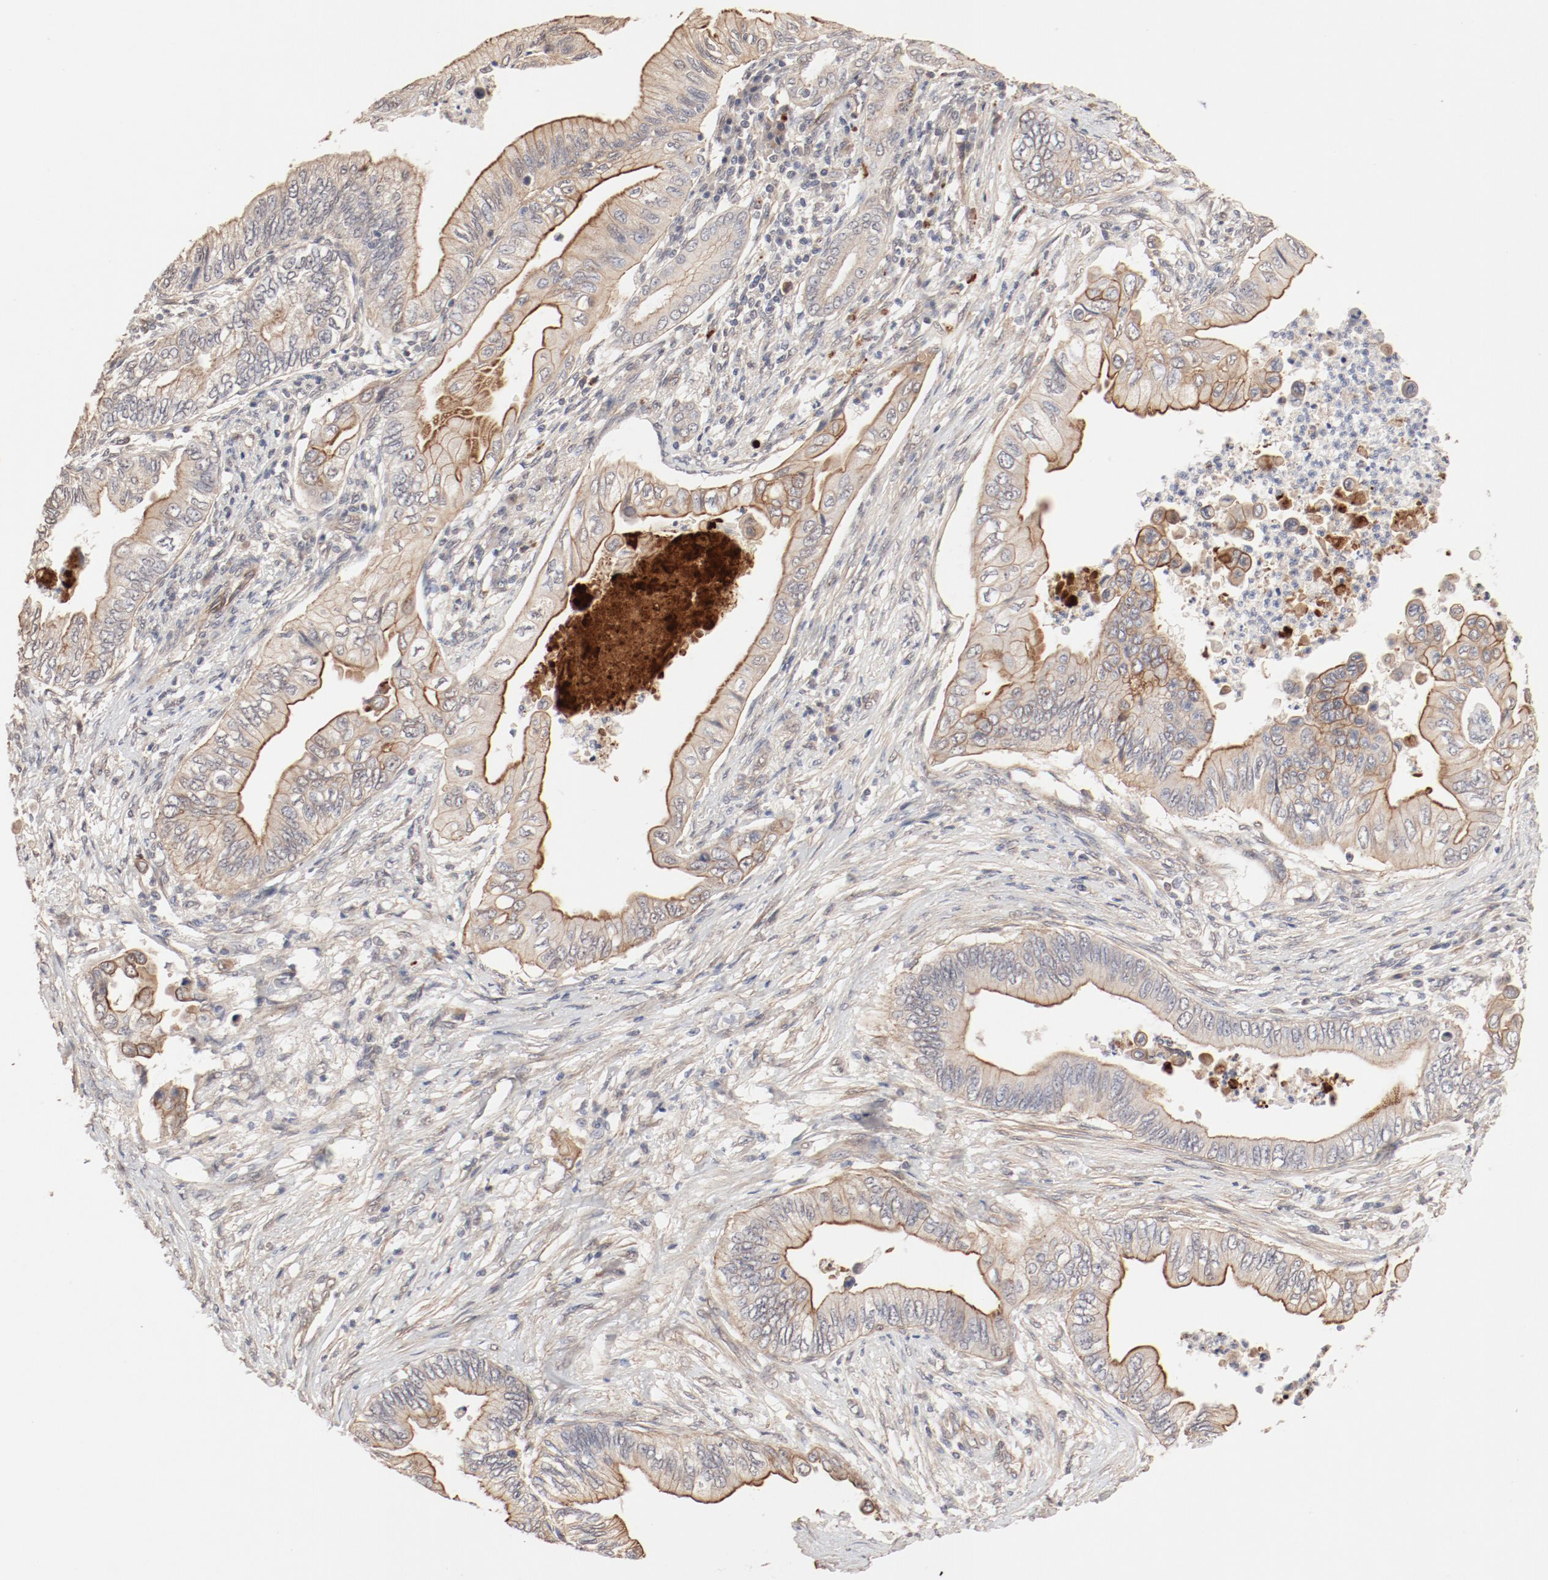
{"staining": {"intensity": "moderate", "quantity": ">75%", "location": "cytoplasmic/membranous"}, "tissue": "pancreatic cancer", "cell_type": "Tumor cells", "image_type": "cancer", "snomed": [{"axis": "morphology", "description": "Adenocarcinoma, NOS"}, {"axis": "topography", "description": "Pancreas"}], "caption": "Protein analysis of pancreatic cancer tissue displays moderate cytoplasmic/membranous positivity in about >75% of tumor cells.", "gene": "IL3RA", "patient": {"sex": "female", "age": 66}}